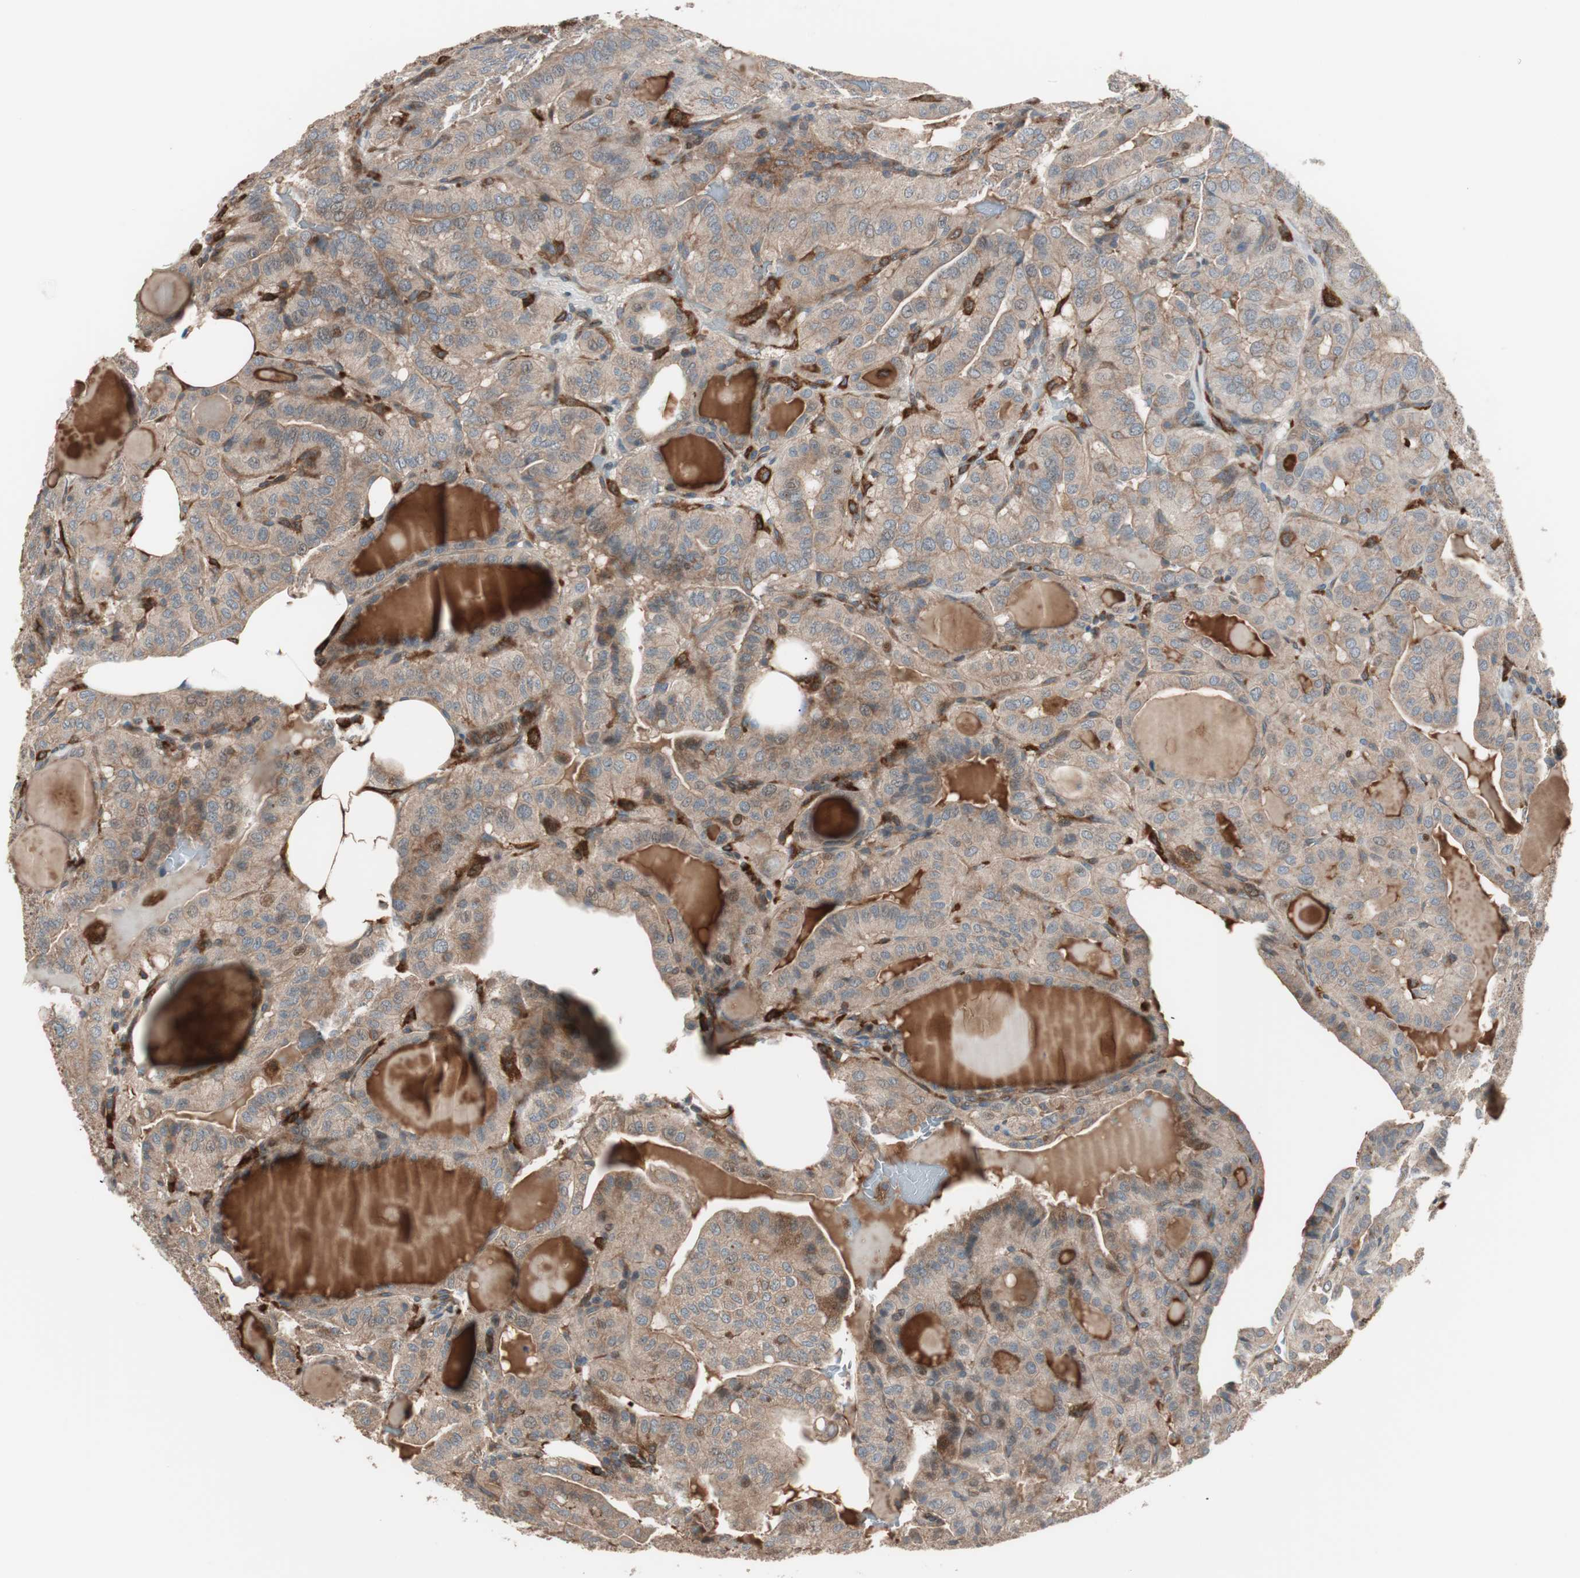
{"staining": {"intensity": "moderate", "quantity": ">75%", "location": "cytoplasmic/membranous"}, "tissue": "thyroid cancer", "cell_type": "Tumor cells", "image_type": "cancer", "snomed": [{"axis": "morphology", "description": "Papillary adenocarcinoma, NOS"}, {"axis": "topography", "description": "Thyroid gland"}], "caption": "Moderate cytoplasmic/membranous staining for a protein is seen in about >75% of tumor cells of thyroid cancer using immunohistochemistry.", "gene": "STAB1", "patient": {"sex": "male", "age": 77}}